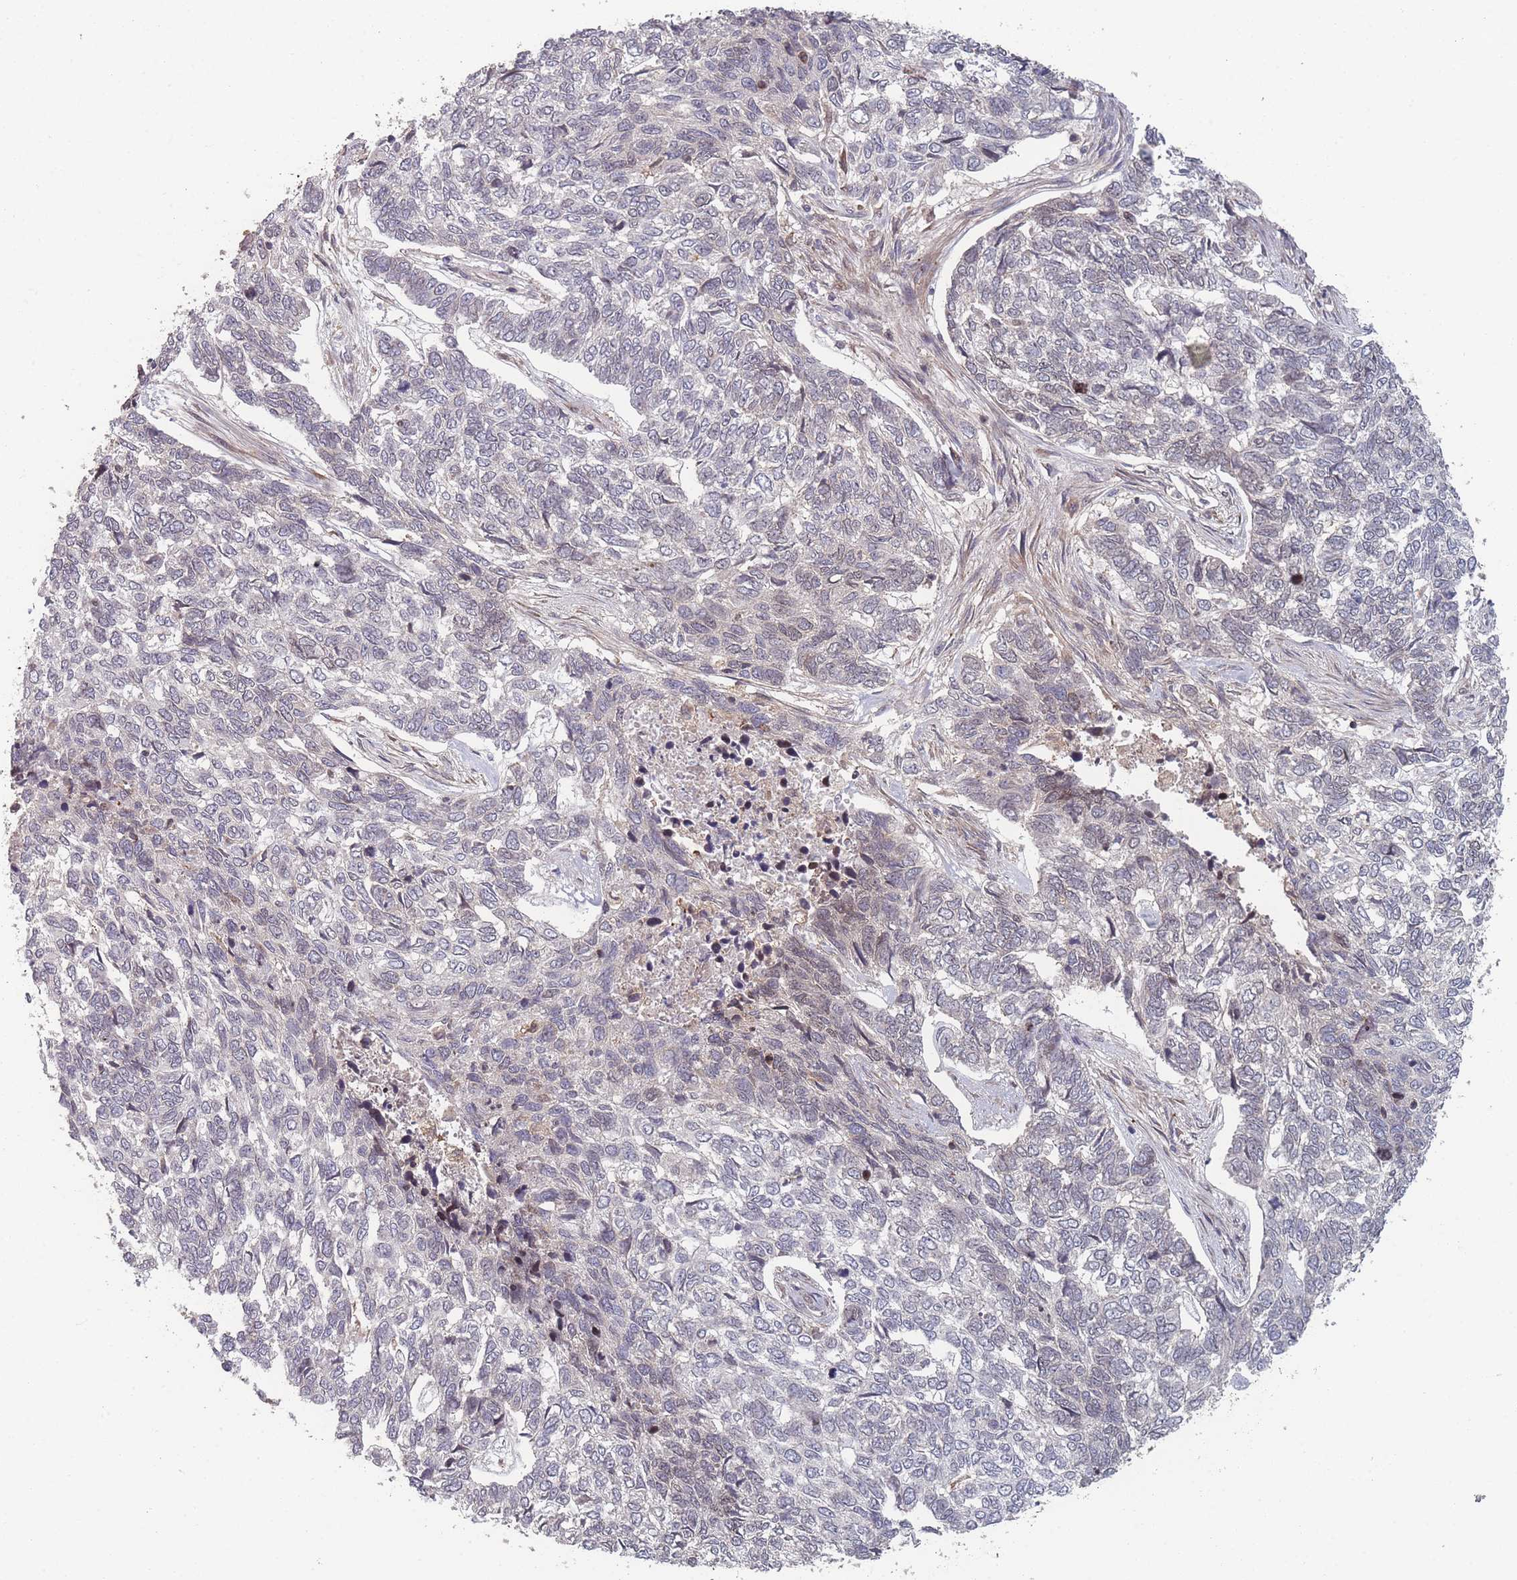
{"staining": {"intensity": "negative", "quantity": "none", "location": "none"}, "tissue": "skin cancer", "cell_type": "Tumor cells", "image_type": "cancer", "snomed": [{"axis": "morphology", "description": "Basal cell carcinoma"}, {"axis": "topography", "description": "Skin"}], "caption": "Basal cell carcinoma (skin) was stained to show a protein in brown. There is no significant positivity in tumor cells.", "gene": "TBC1D25", "patient": {"sex": "female", "age": 65}}